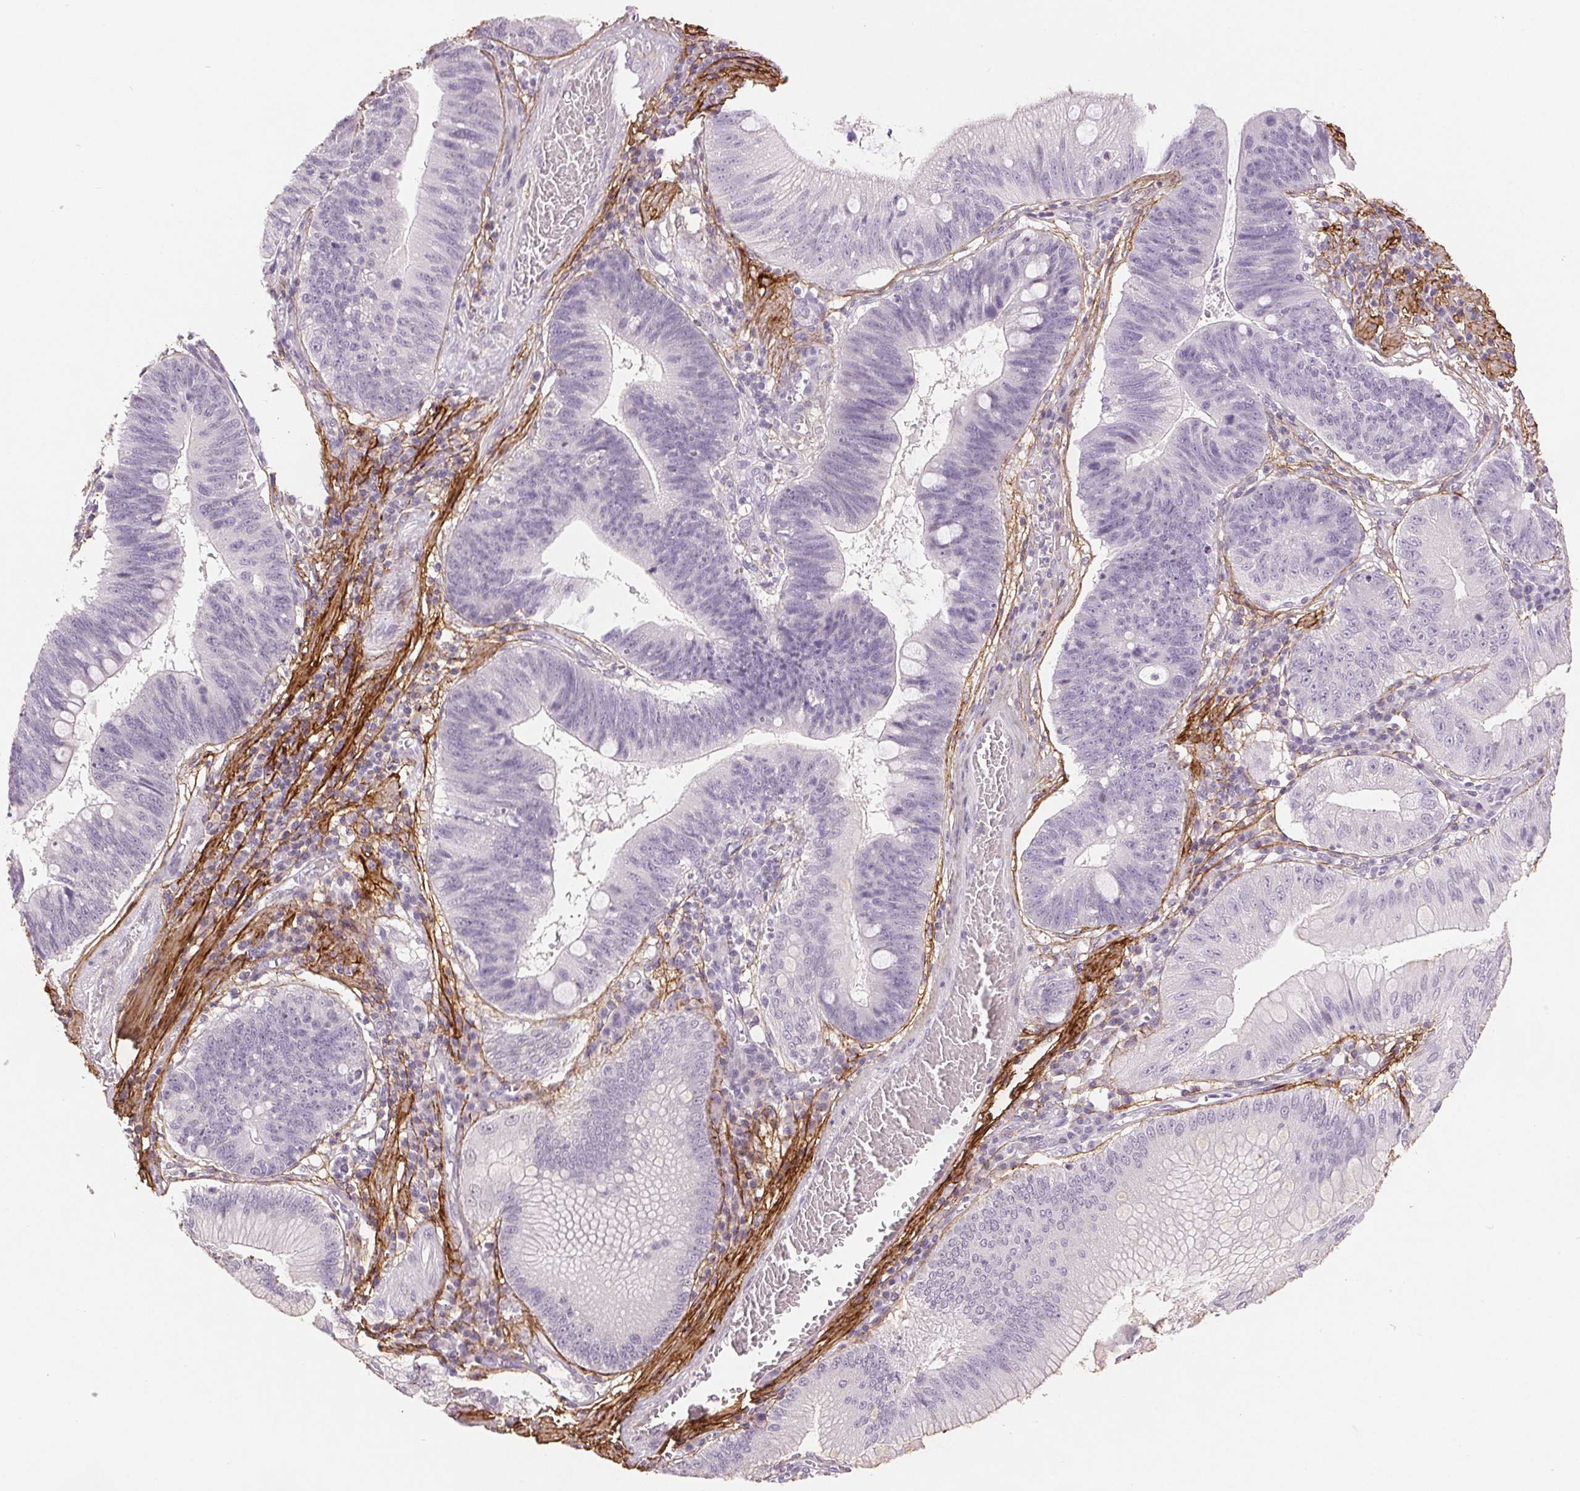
{"staining": {"intensity": "negative", "quantity": "none", "location": "none"}, "tissue": "stomach cancer", "cell_type": "Tumor cells", "image_type": "cancer", "snomed": [{"axis": "morphology", "description": "Adenocarcinoma, NOS"}, {"axis": "topography", "description": "Stomach"}], "caption": "Photomicrograph shows no protein positivity in tumor cells of stomach cancer tissue.", "gene": "FBN1", "patient": {"sex": "male", "age": 59}}